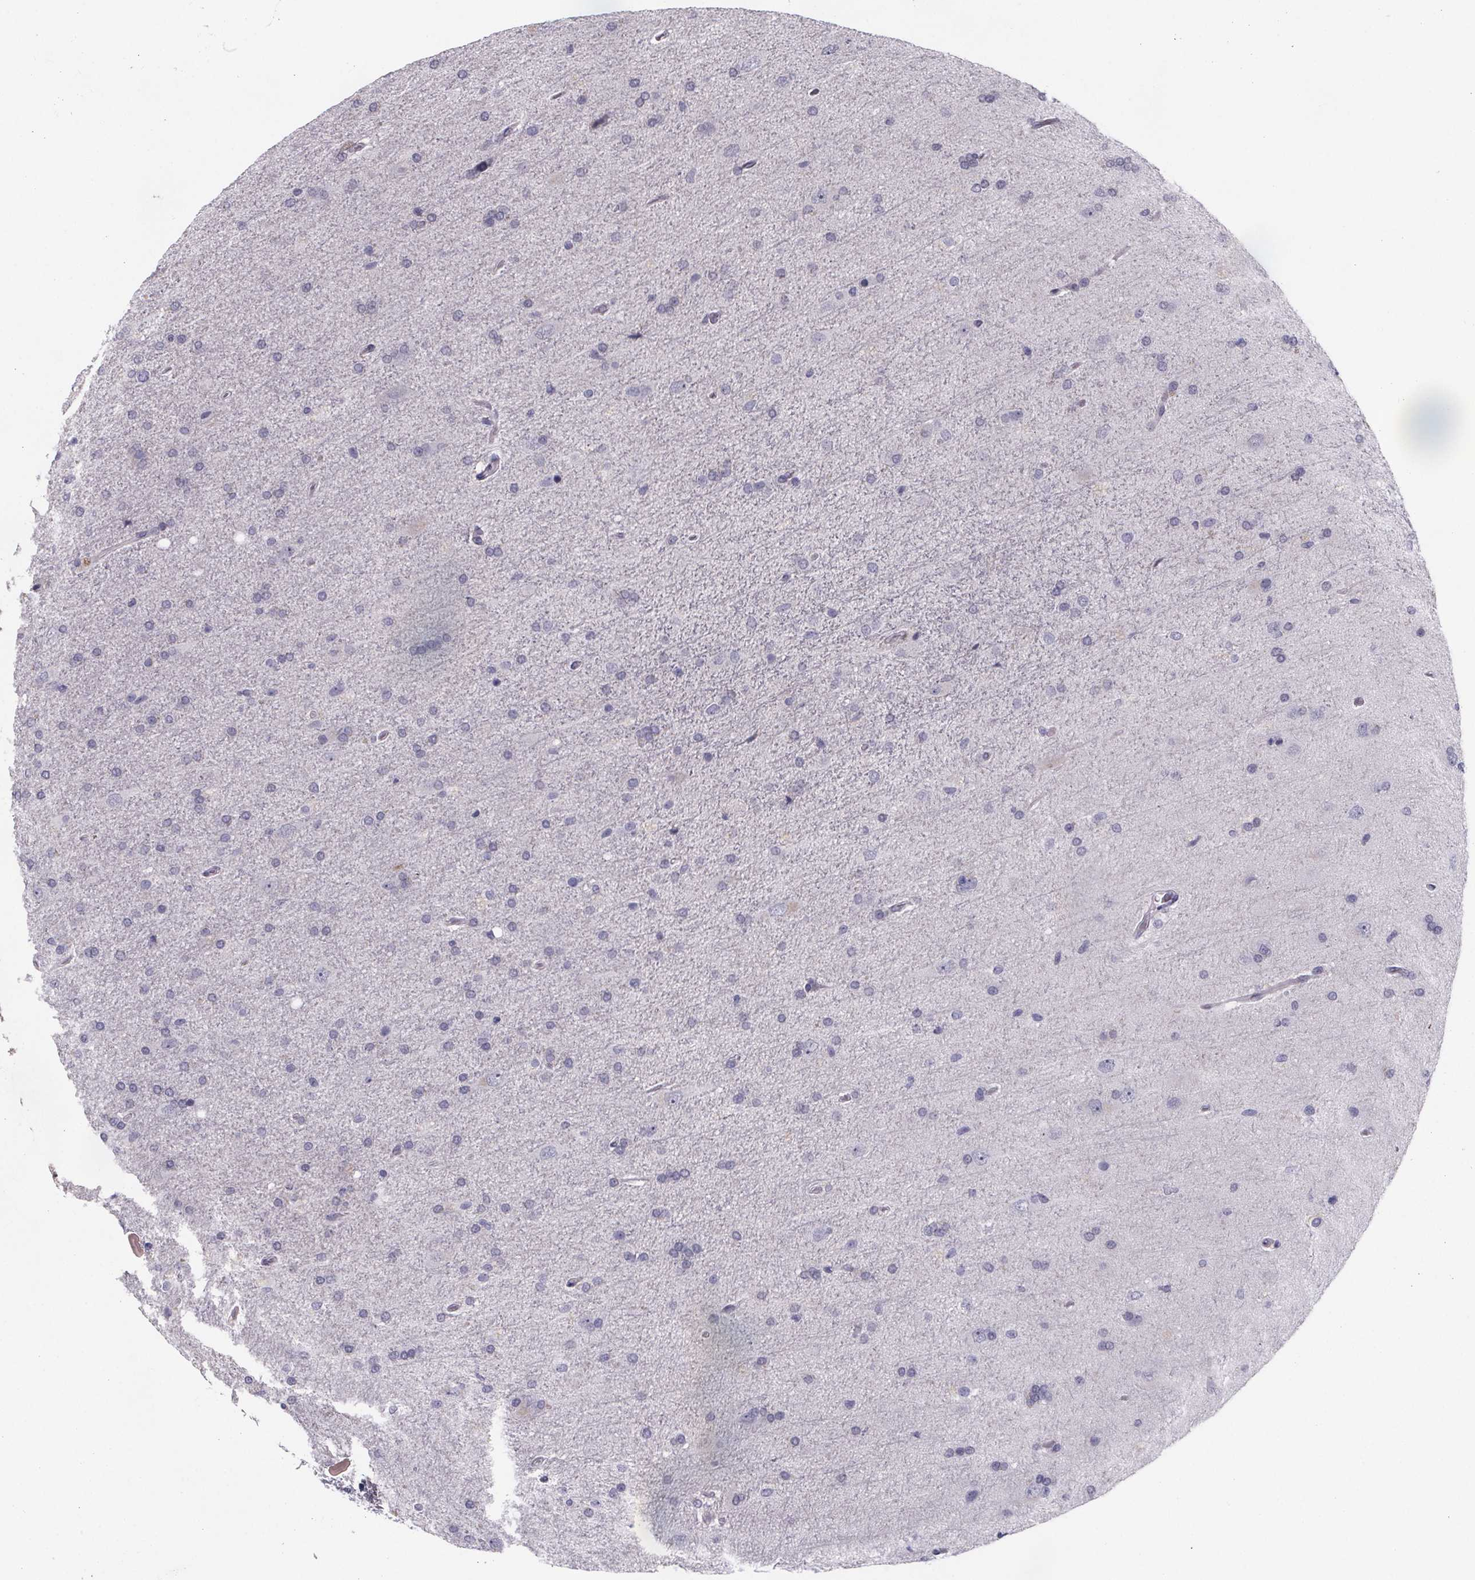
{"staining": {"intensity": "negative", "quantity": "none", "location": "none"}, "tissue": "glioma", "cell_type": "Tumor cells", "image_type": "cancer", "snomed": [{"axis": "morphology", "description": "Glioma, malignant, High grade"}, {"axis": "topography", "description": "Cerebral cortex"}], "caption": "The histopathology image exhibits no significant expression in tumor cells of malignant glioma (high-grade).", "gene": "PAH", "patient": {"sex": "male", "age": 70}}